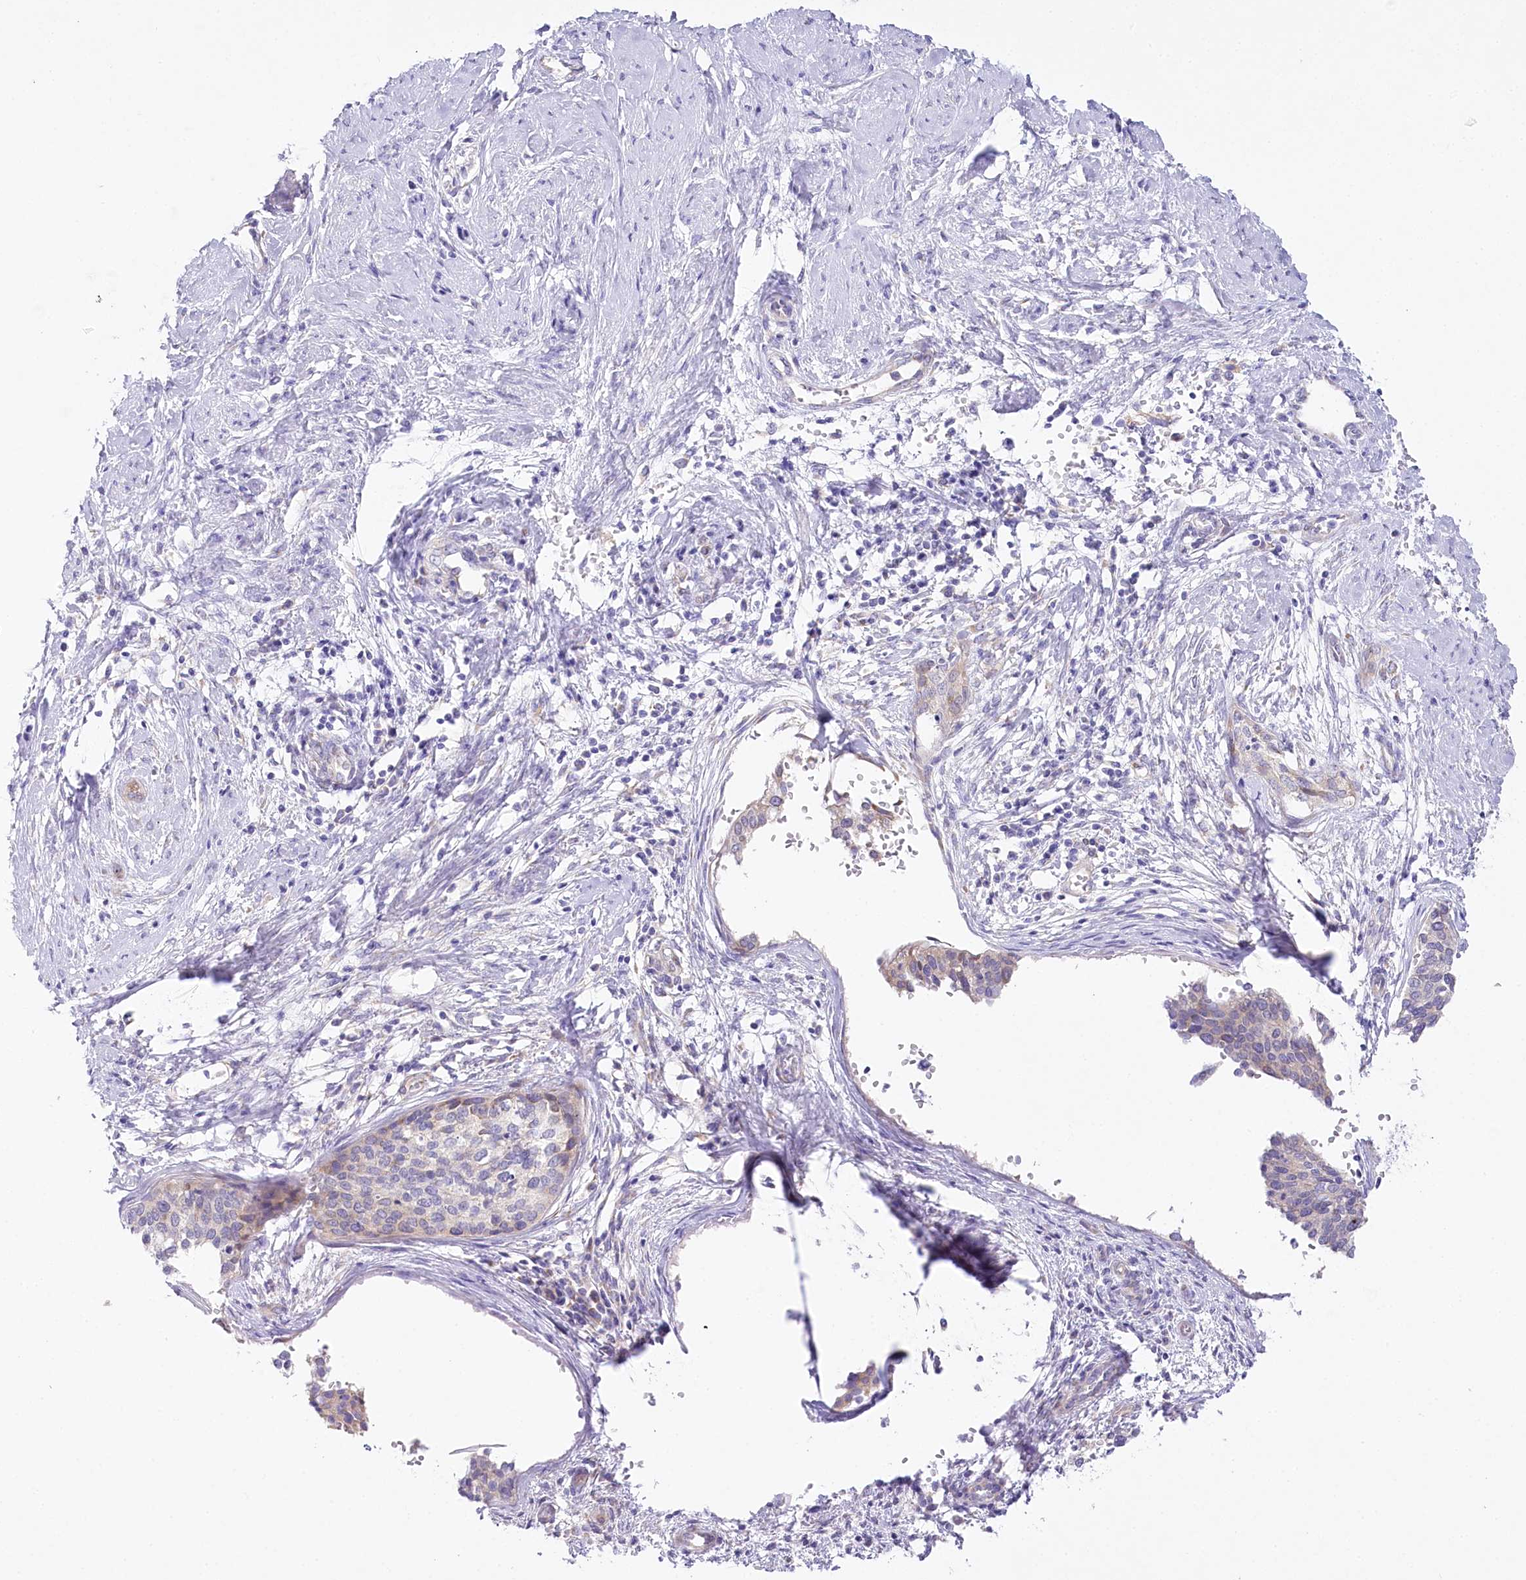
{"staining": {"intensity": "negative", "quantity": "none", "location": "none"}, "tissue": "cervical cancer", "cell_type": "Tumor cells", "image_type": "cancer", "snomed": [{"axis": "morphology", "description": "Squamous cell carcinoma, NOS"}, {"axis": "topography", "description": "Cervix"}], "caption": "Immunohistochemistry photomicrograph of neoplastic tissue: cervical cancer stained with DAB displays no significant protein positivity in tumor cells. (Stains: DAB IHC with hematoxylin counter stain, Microscopy: brightfield microscopy at high magnification).", "gene": "CSN3", "patient": {"sex": "female", "age": 37}}